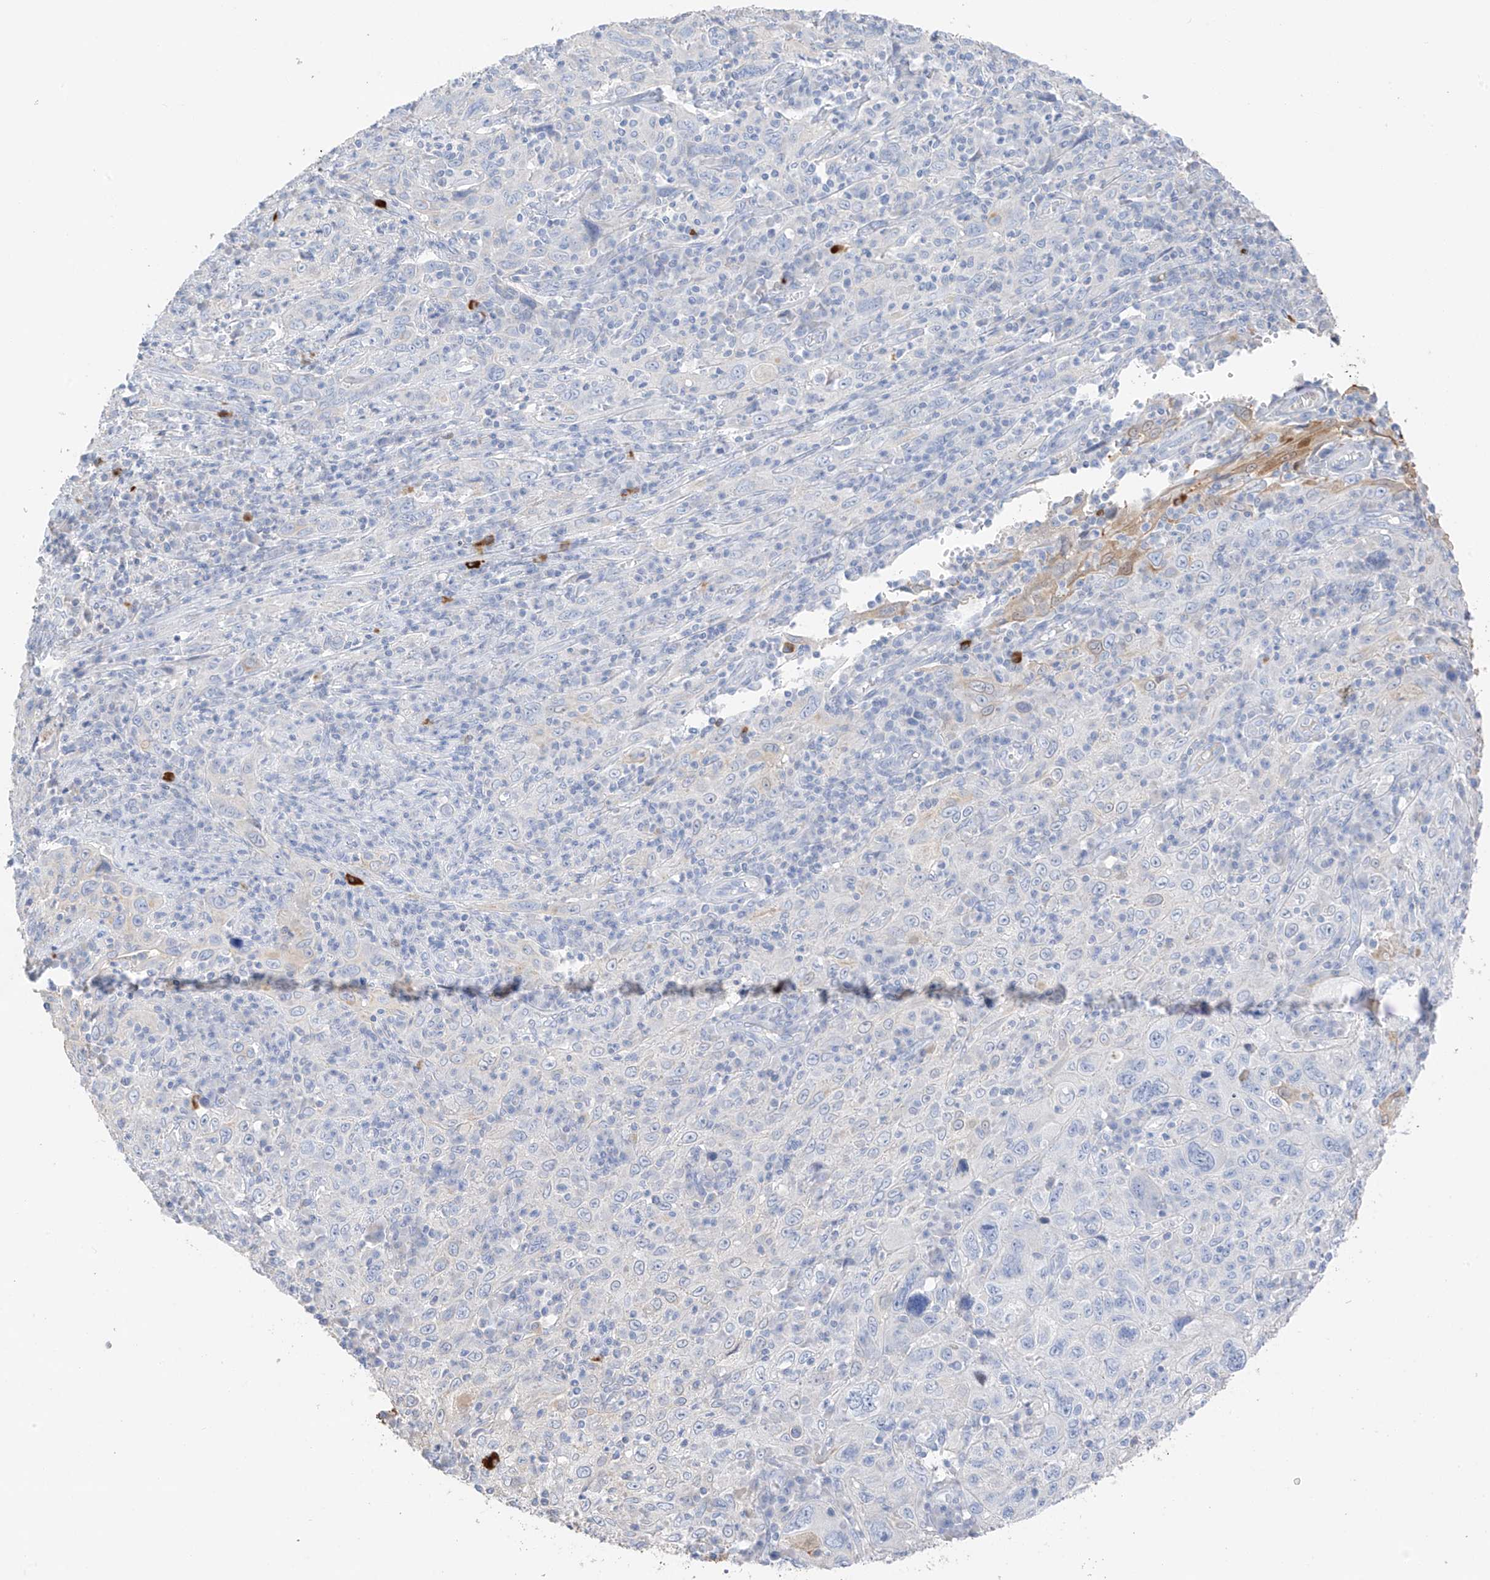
{"staining": {"intensity": "negative", "quantity": "none", "location": "none"}, "tissue": "cervical cancer", "cell_type": "Tumor cells", "image_type": "cancer", "snomed": [{"axis": "morphology", "description": "Squamous cell carcinoma, NOS"}, {"axis": "topography", "description": "Cervix"}], "caption": "IHC micrograph of cervical cancer stained for a protein (brown), which exhibits no staining in tumor cells.", "gene": "CAPN13", "patient": {"sex": "female", "age": 46}}